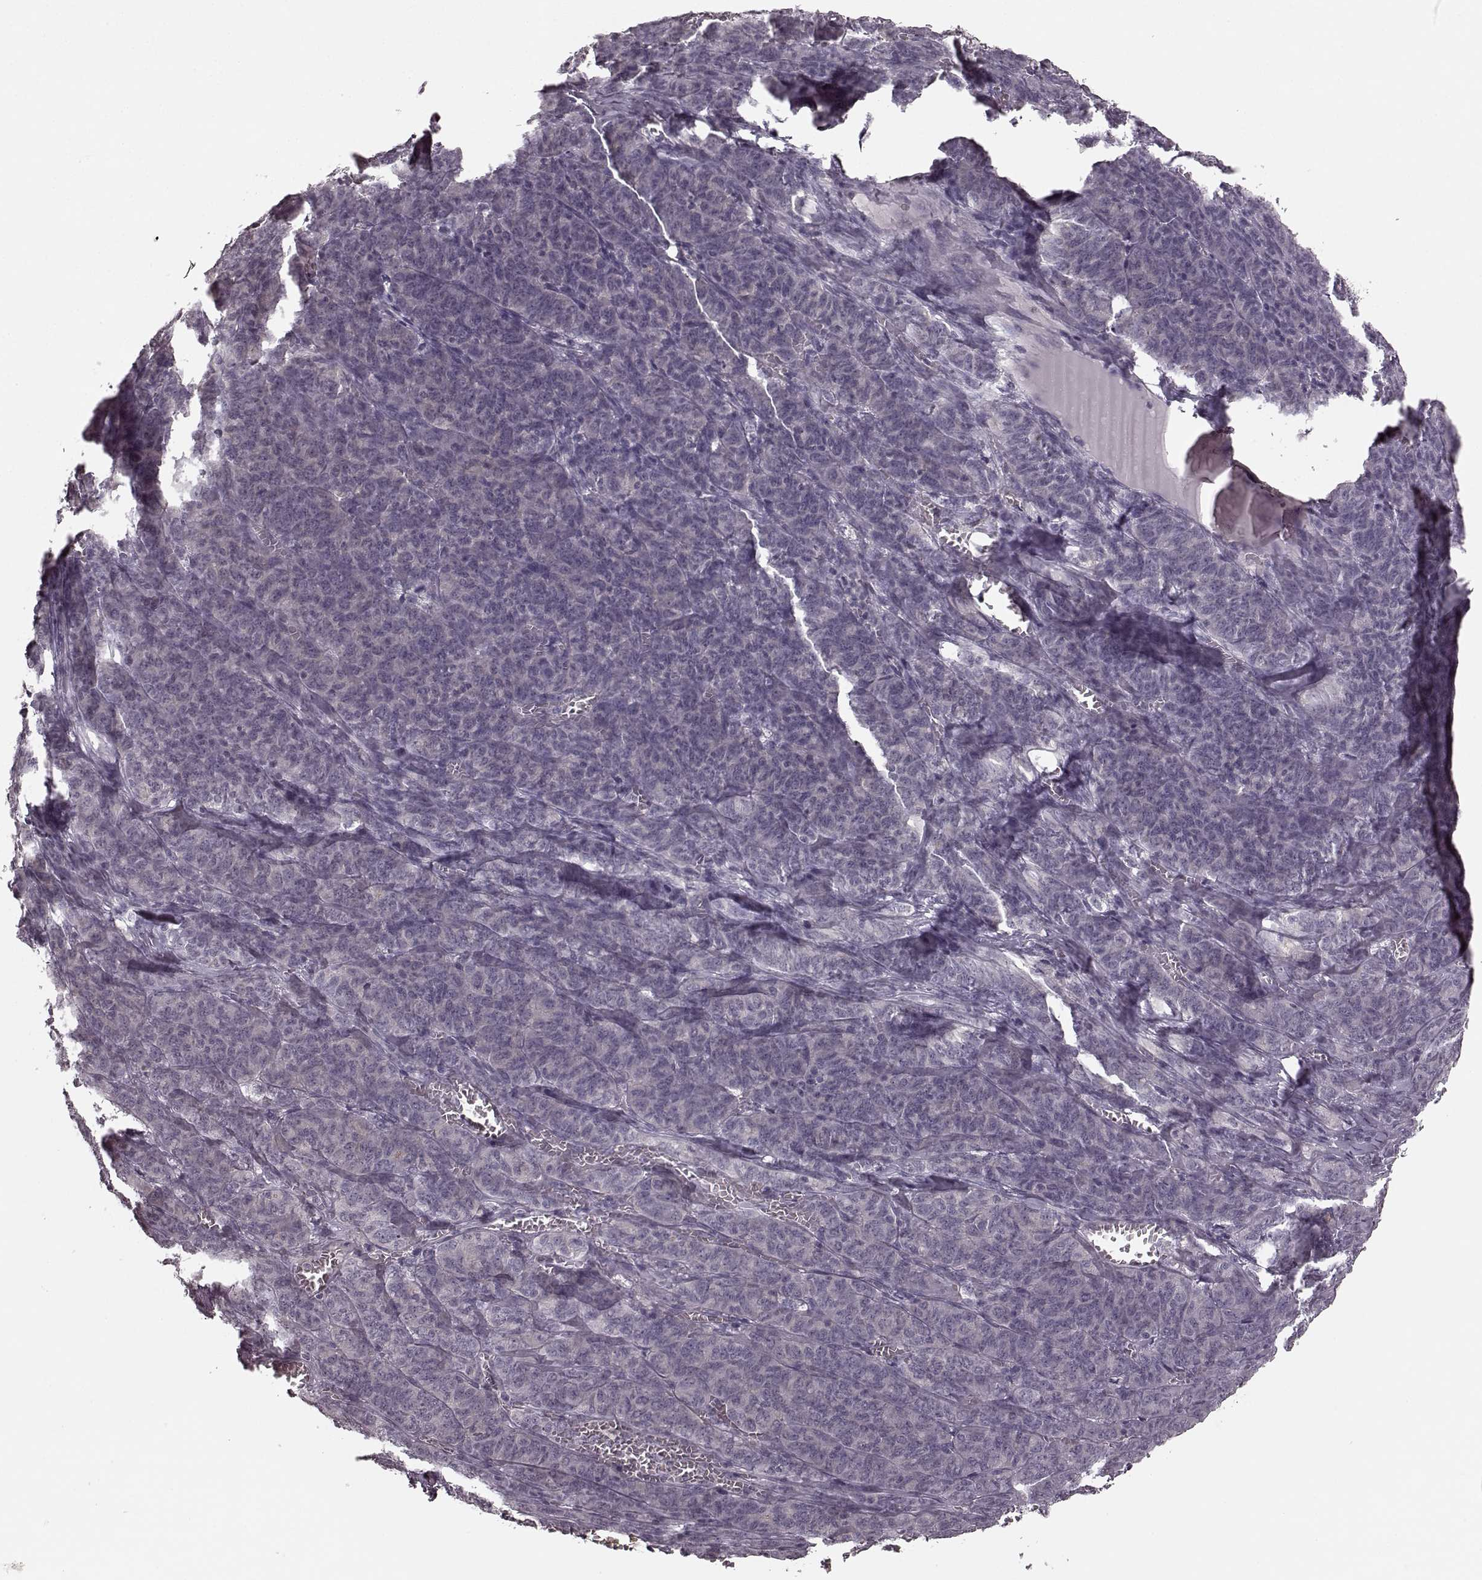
{"staining": {"intensity": "negative", "quantity": "none", "location": "none"}, "tissue": "ovarian cancer", "cell_type": "Tumor cells", "image_type": "cancer", "snomed": [{"axis": "morphology", "description": "Carcinoma, endometroid"}, {"axis": "topography", "description": "Ovary"}], "caption": "Endometroid carcinoma (ovarian) was stained to show a protein in brown. There is no significant positivity in tumor cells.", "gene": "PRKCE", "patient": {"sex": "female", "age": 80}}